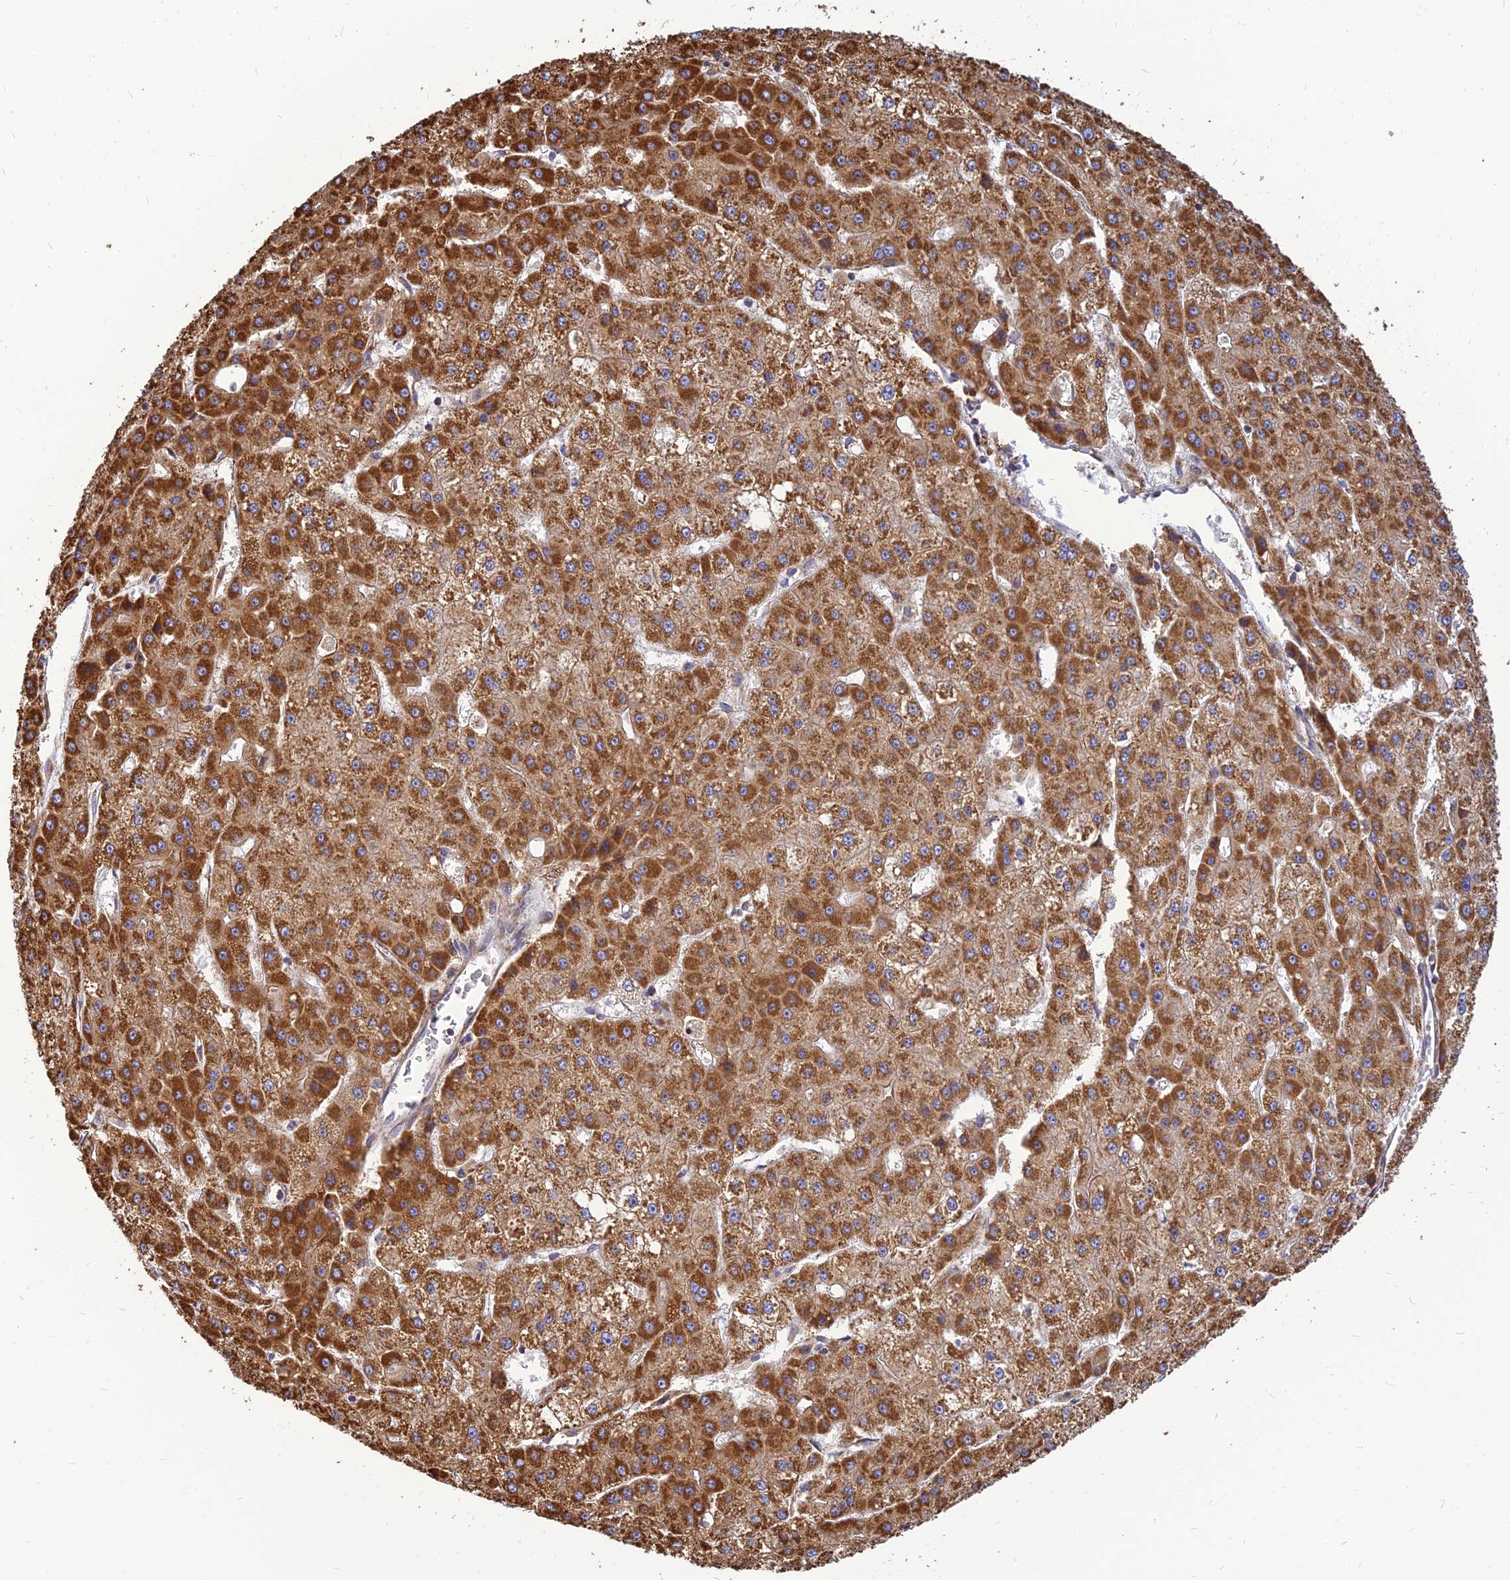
{"staining": {"intensity": "strong", "quantity": ">75%", "location": "cytoplasmic/membranous"}, "tissue": "liver cancer", "cell_type": "Tumor cells", "image_type": "cancer", "snomed": [{"axis": "morphology", "description": "Carcinoma, Hepatocellular, NOS"}, {"axis": "topography", "description": "Liver"}], "caption": "A micrograph showing strong cytoplasmic/membranous positivity in about >75% of tumor cells in liver cancer, as visualized by brown immunohistochemical staining.", "gene": "THUMPD2", "patient": {"sex": "male", "age": 47}}